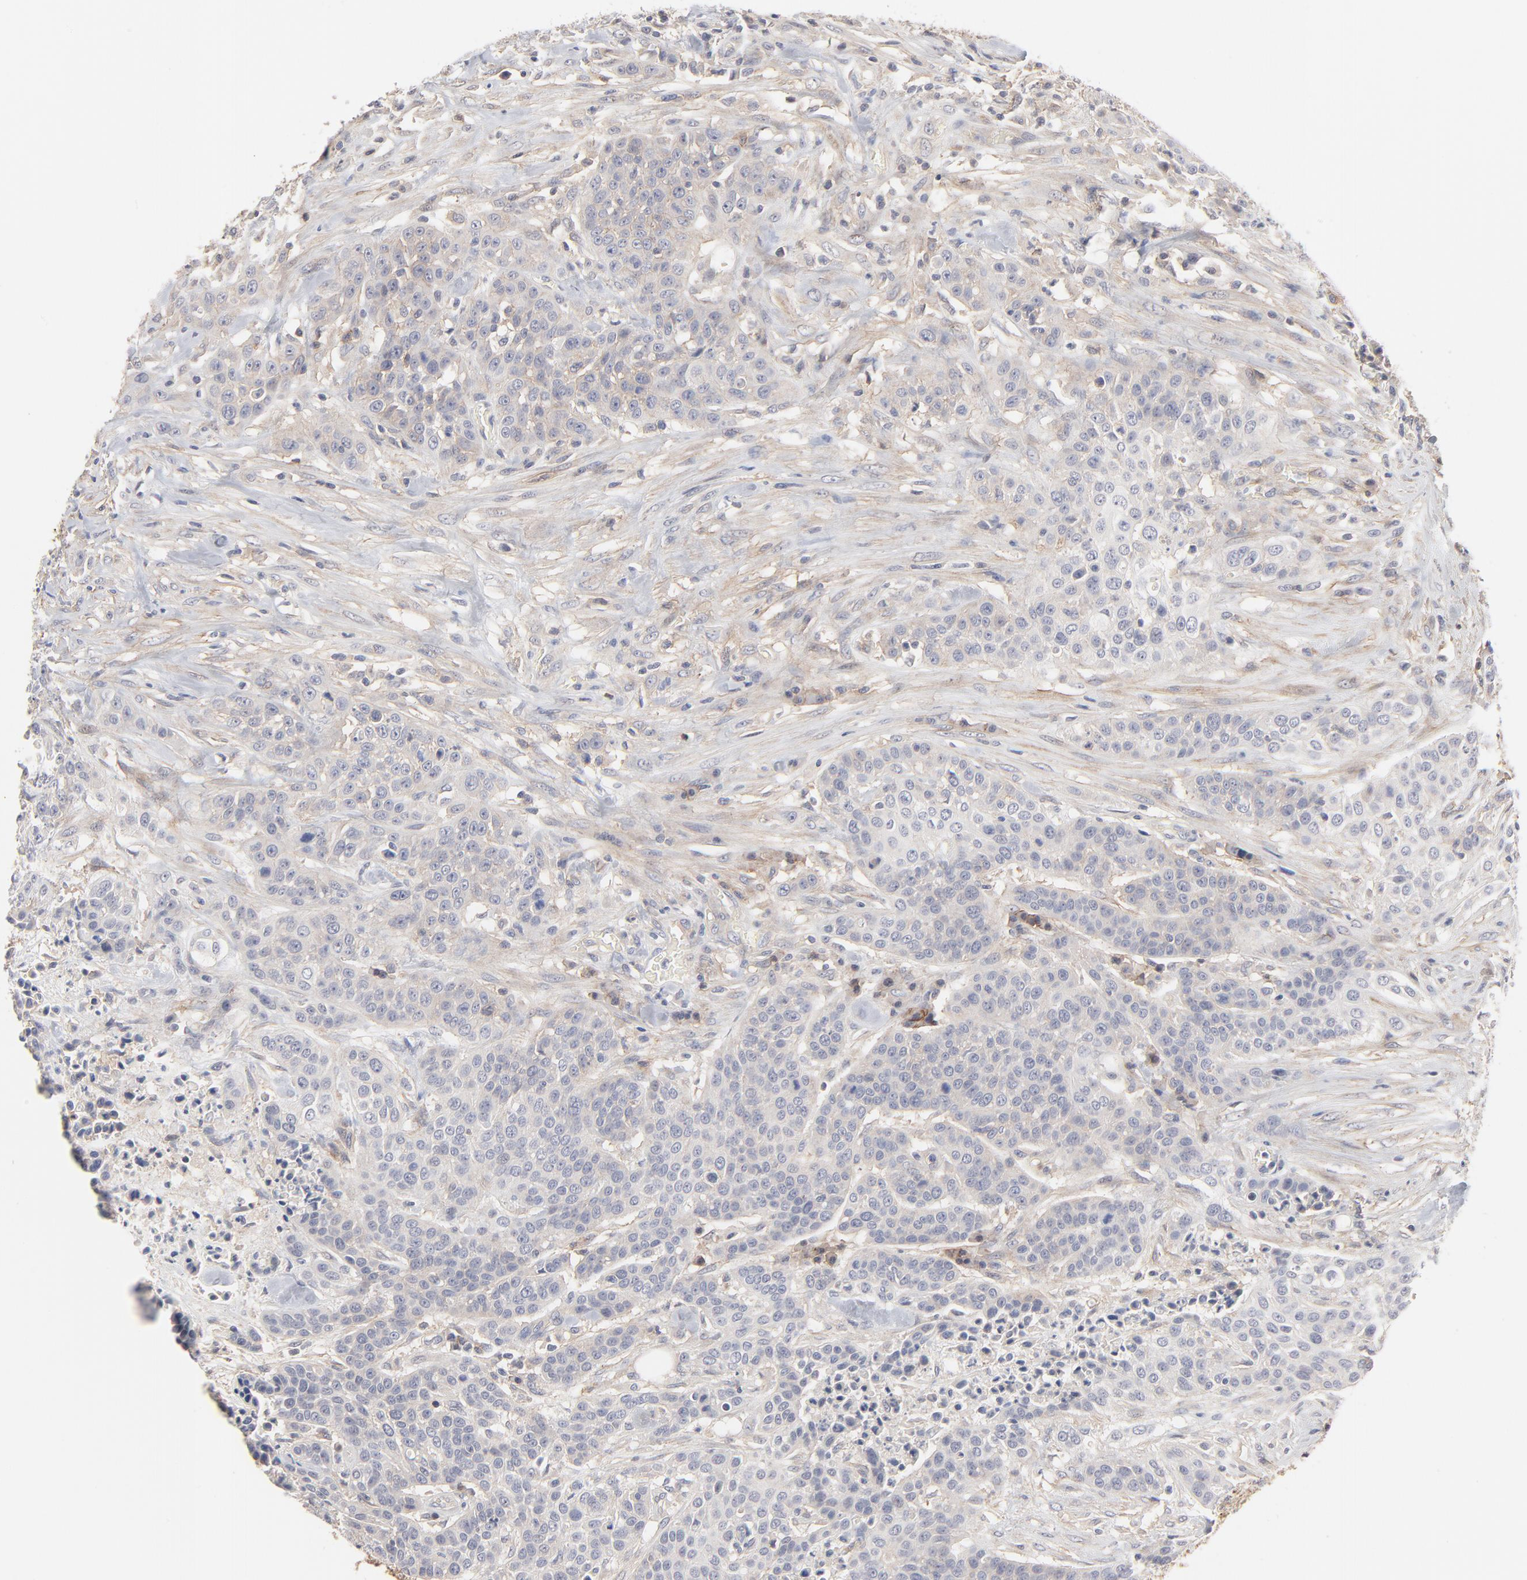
{"staining": {"intensity": "weak", "quantity": "25%-75%", "location": "cytoplasmic/membranous"}, "tissue": "urothelial cancer", "cell_type": "Tumor cells", "image_type": "cancer", "snomed": [{"axis": "morphology", "description": "Urothelial carcinoma, High grade"}, {"axis": "topography", "description": "Urinary bladder"}], "caption": "Immunohistochemical staining of human high-grade urothelial carcinoma displays weak cytoplasmic/membranous protein expression in approximately 25%-75% of tumor cells.", "gene": "SLC16A1", "patient": {"sex": "male", "age": 74}}